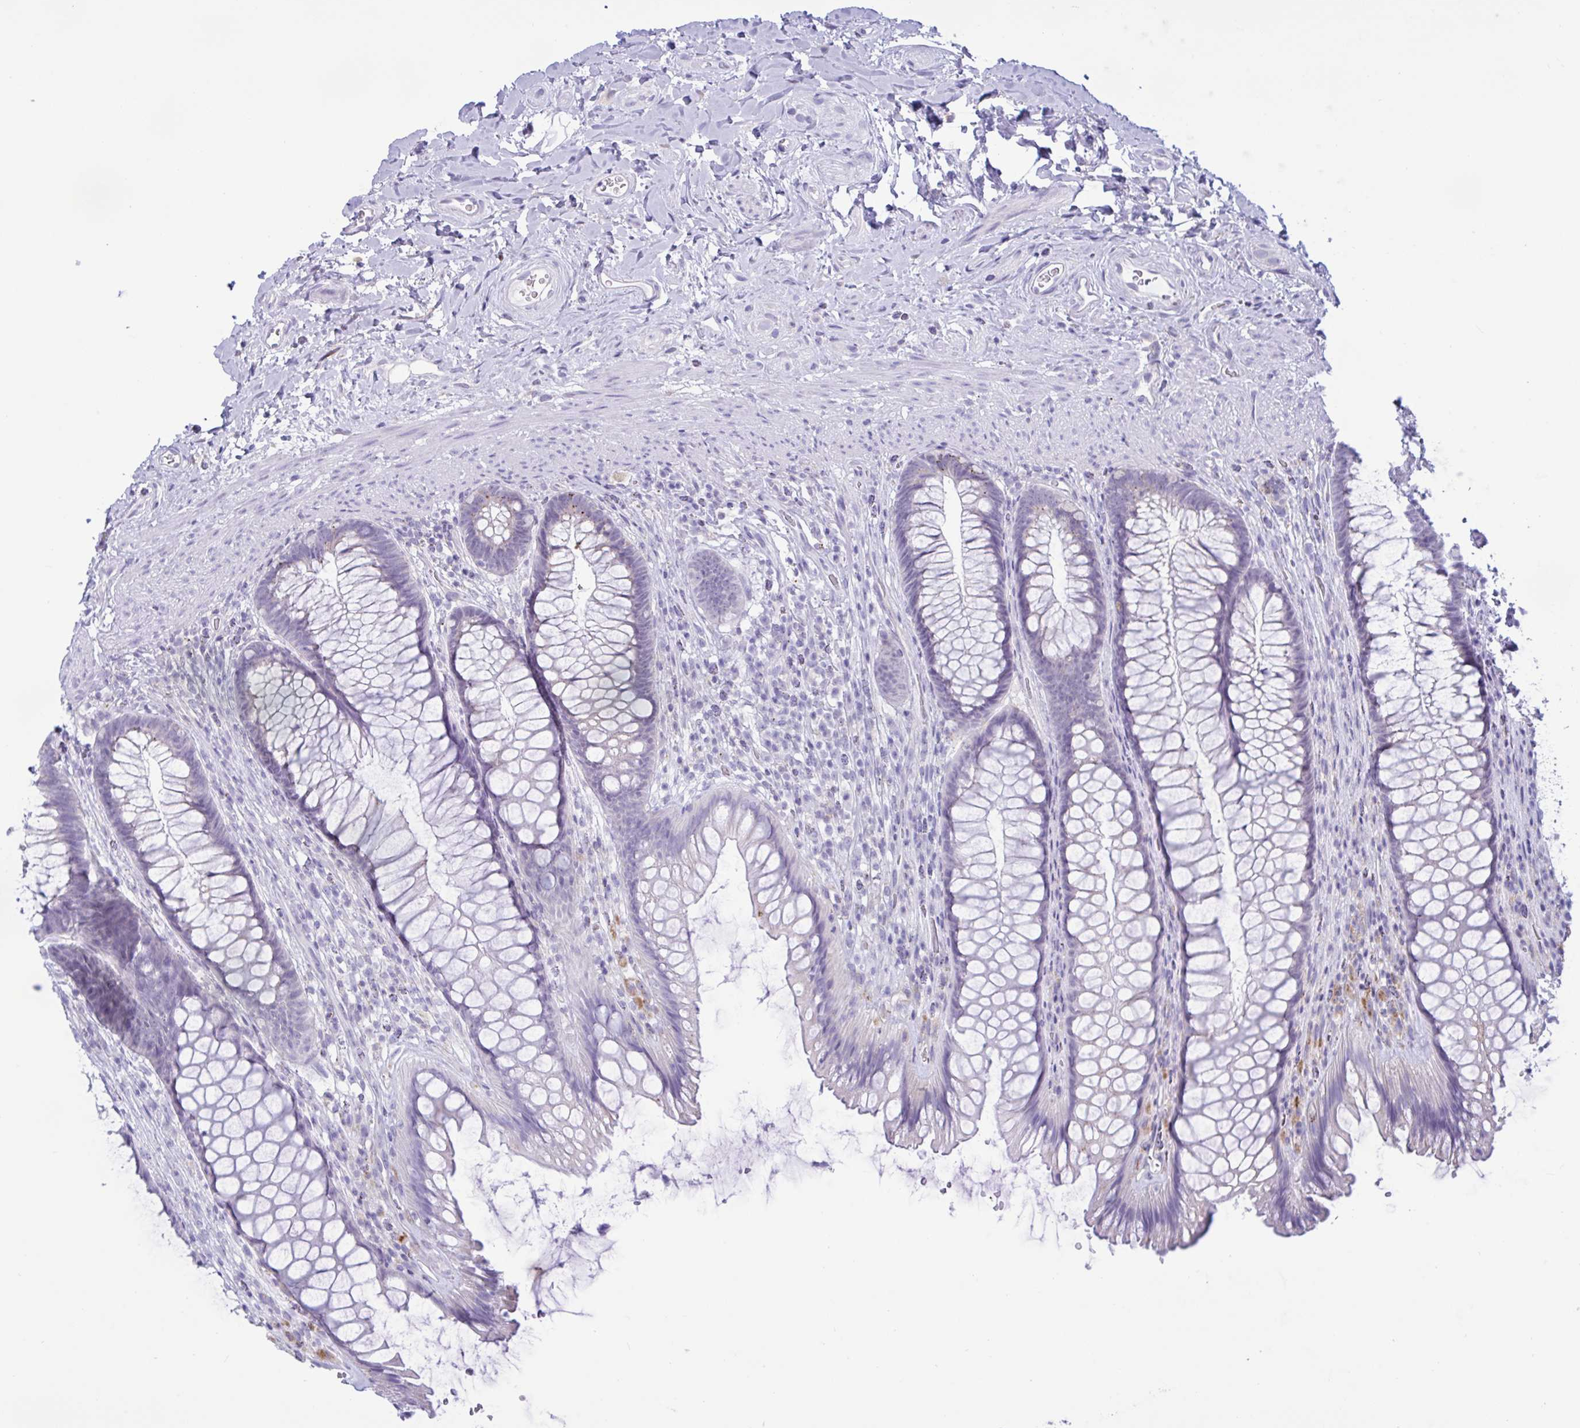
{"staining": {"intensity": "negative", "quantity": "none", "location": "none"}, "tissue": "rectum", "cell_type": "Glandular cells", "image_type": "normal", "snomed": [{"axis": "morphology", "description": "Normal tissue, NOS"}, {"axis": "topography", "description": "Rectum"}], "caption": "The micrograph reveals no staining of glandular cells in unremarkable rectum. (DAB (3,3'-diaminobenzidine) immunohistochemistry (IHC) with hematoxylin counter stain).", "gene": "SREBF1", "patient": {"sex": "male", "age": 53}}